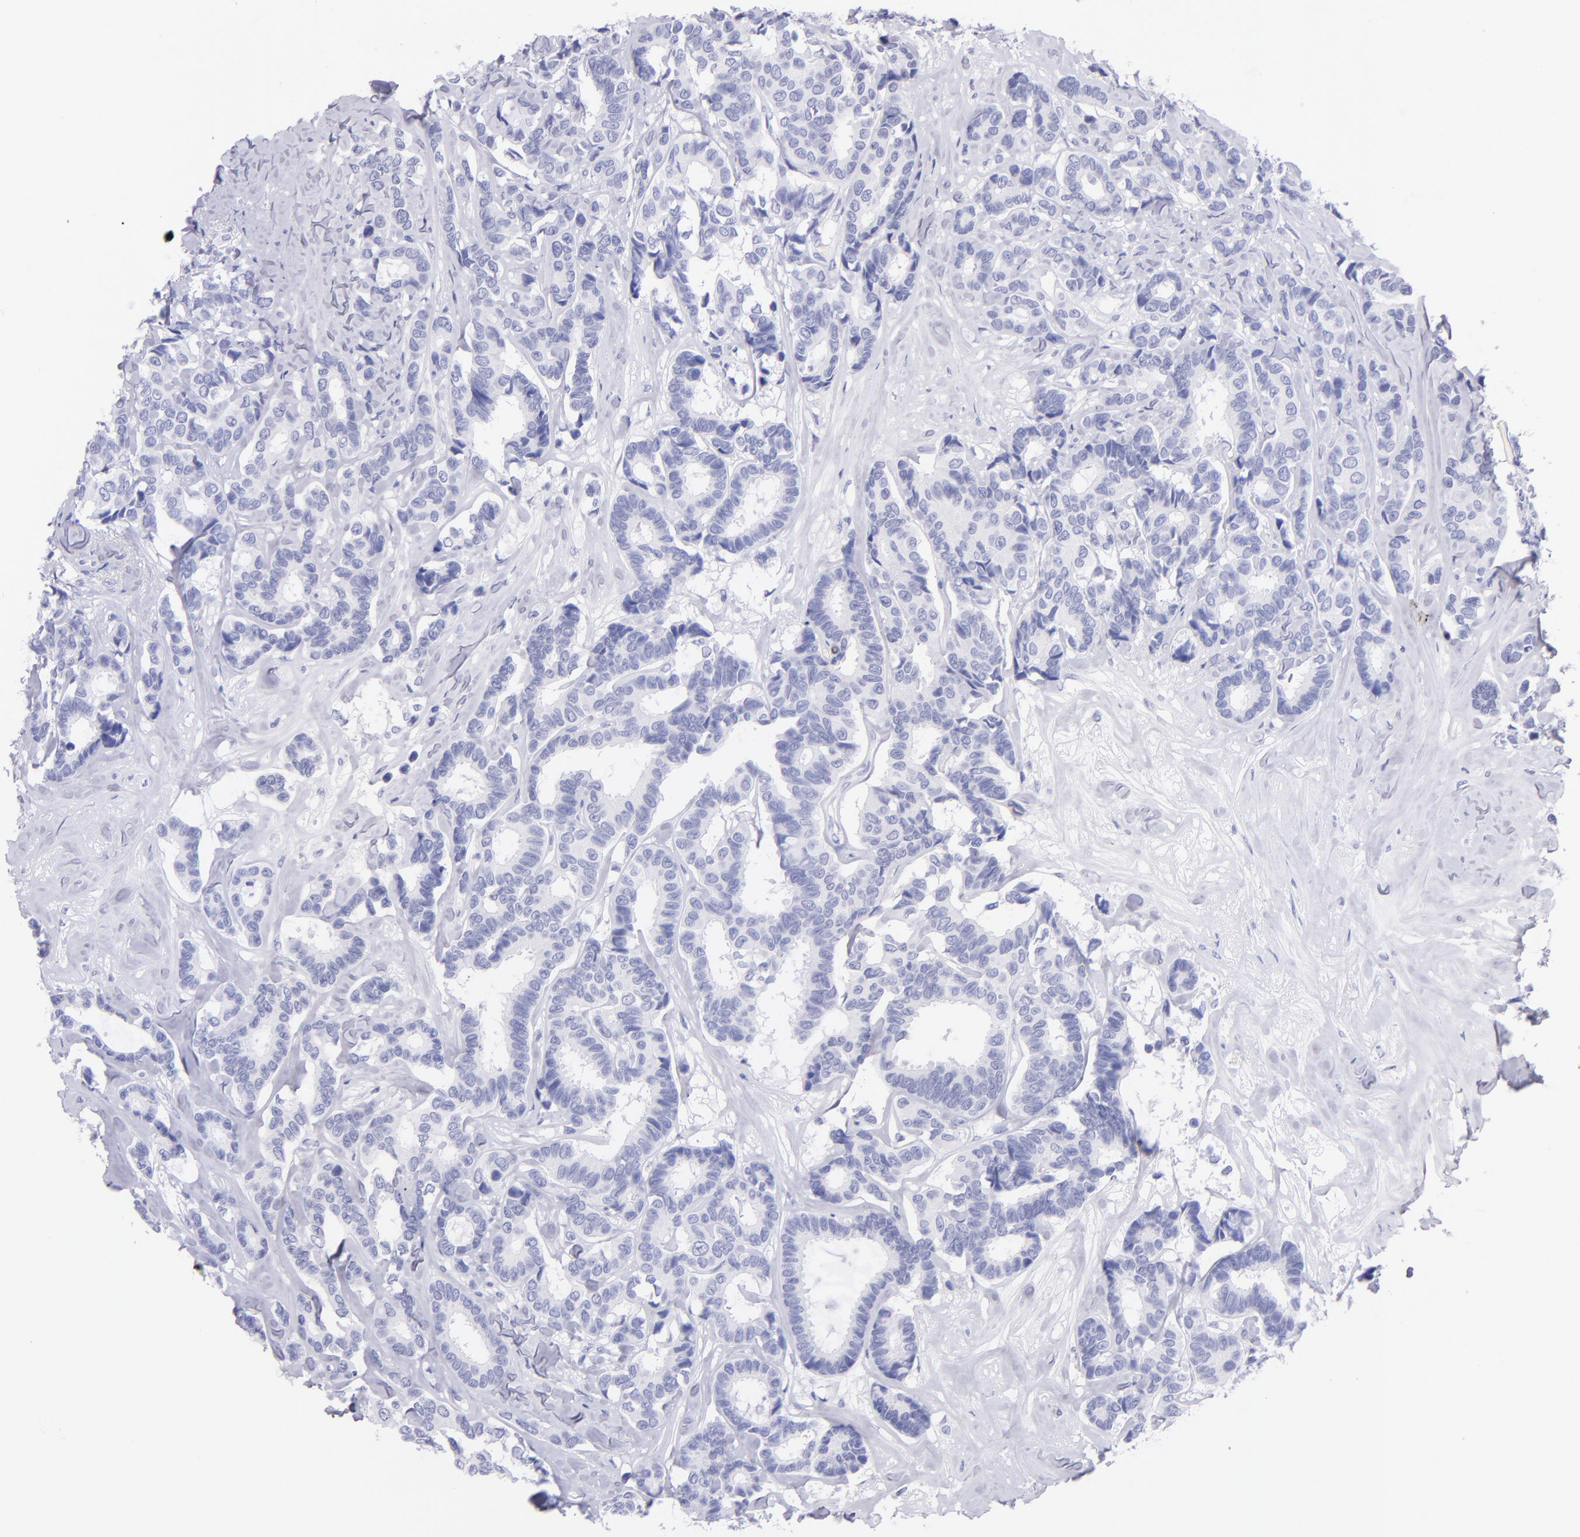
{"staining": {"intensity": "negative", "quantity": "none", "location": "none"}, "tissue": "breast cancer", "cell_type": "Tumor cells", "image_type": "cancer", "snomed": [{"axis": "morphology", "description": "Duct carcinoma"}, {"axis": "topography", "description": "Breast"}], "caption": "IHC of breast cancer shows no expression in tumor cells. The staining is performed using DAB (3,3'-diaminobenzidine) brown chromogen with nuclei counter-stained in using hematoxylin.", "gene": "CNP", "patient": {"sex": "female", "age": 87}}